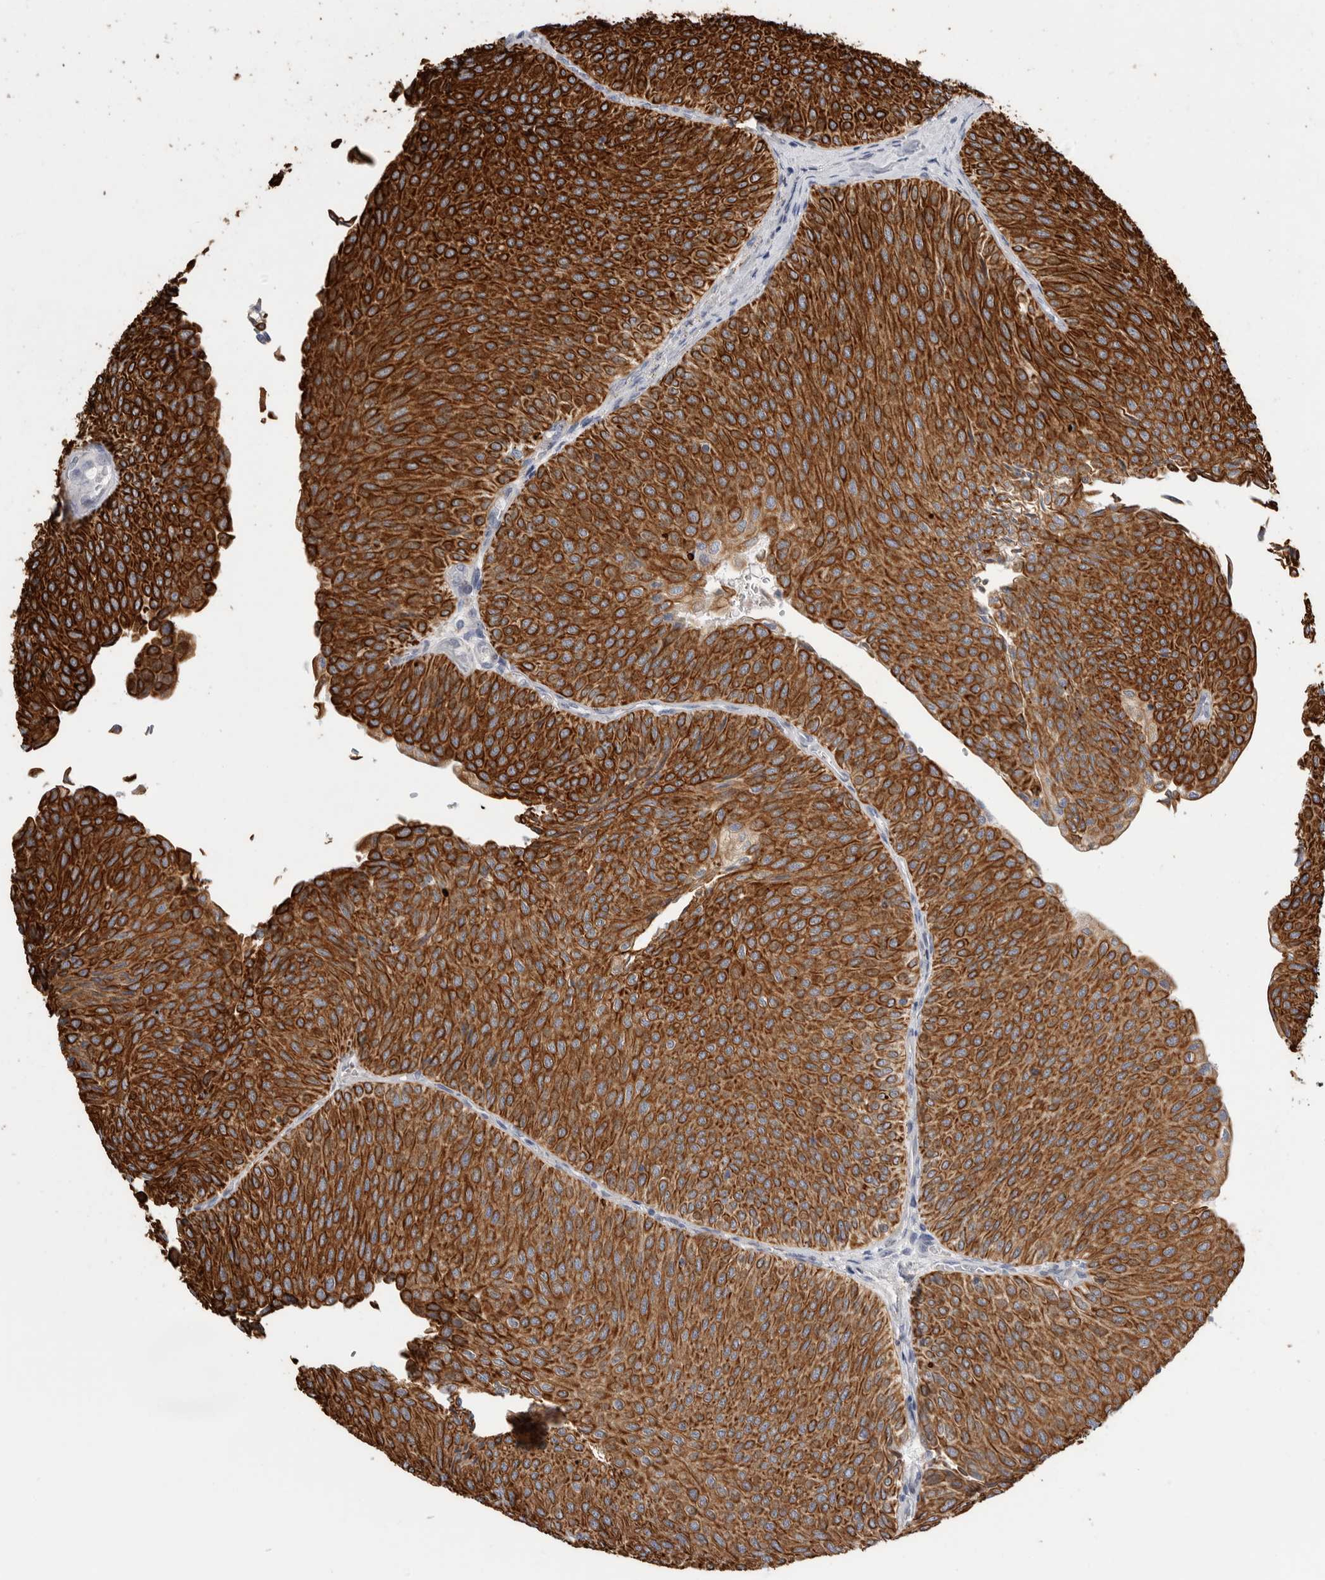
{"staining": {"intensity": "strong", "quantity": ">75%", "location": "cytoplasmic/membranous"}, "tissue": "urothelial cancer", "cell_type": "Tumor cells", "image_type": "cancer", "snomed": [{"axis": "morphology", "description": "Urothelial carcinoma, Low grade"}, {"axis": "topography", "description": "Urinary bladder"}], "caption": "Immunohistochemical staining of urothelial cancer exhibits strong cytoplasmic/membranous protein expression in approximately >75% of tumor cells. Nuclei are stained in blue.", "gene": "MTFR1L", "patient": {"sex": "male", "age": 78}}